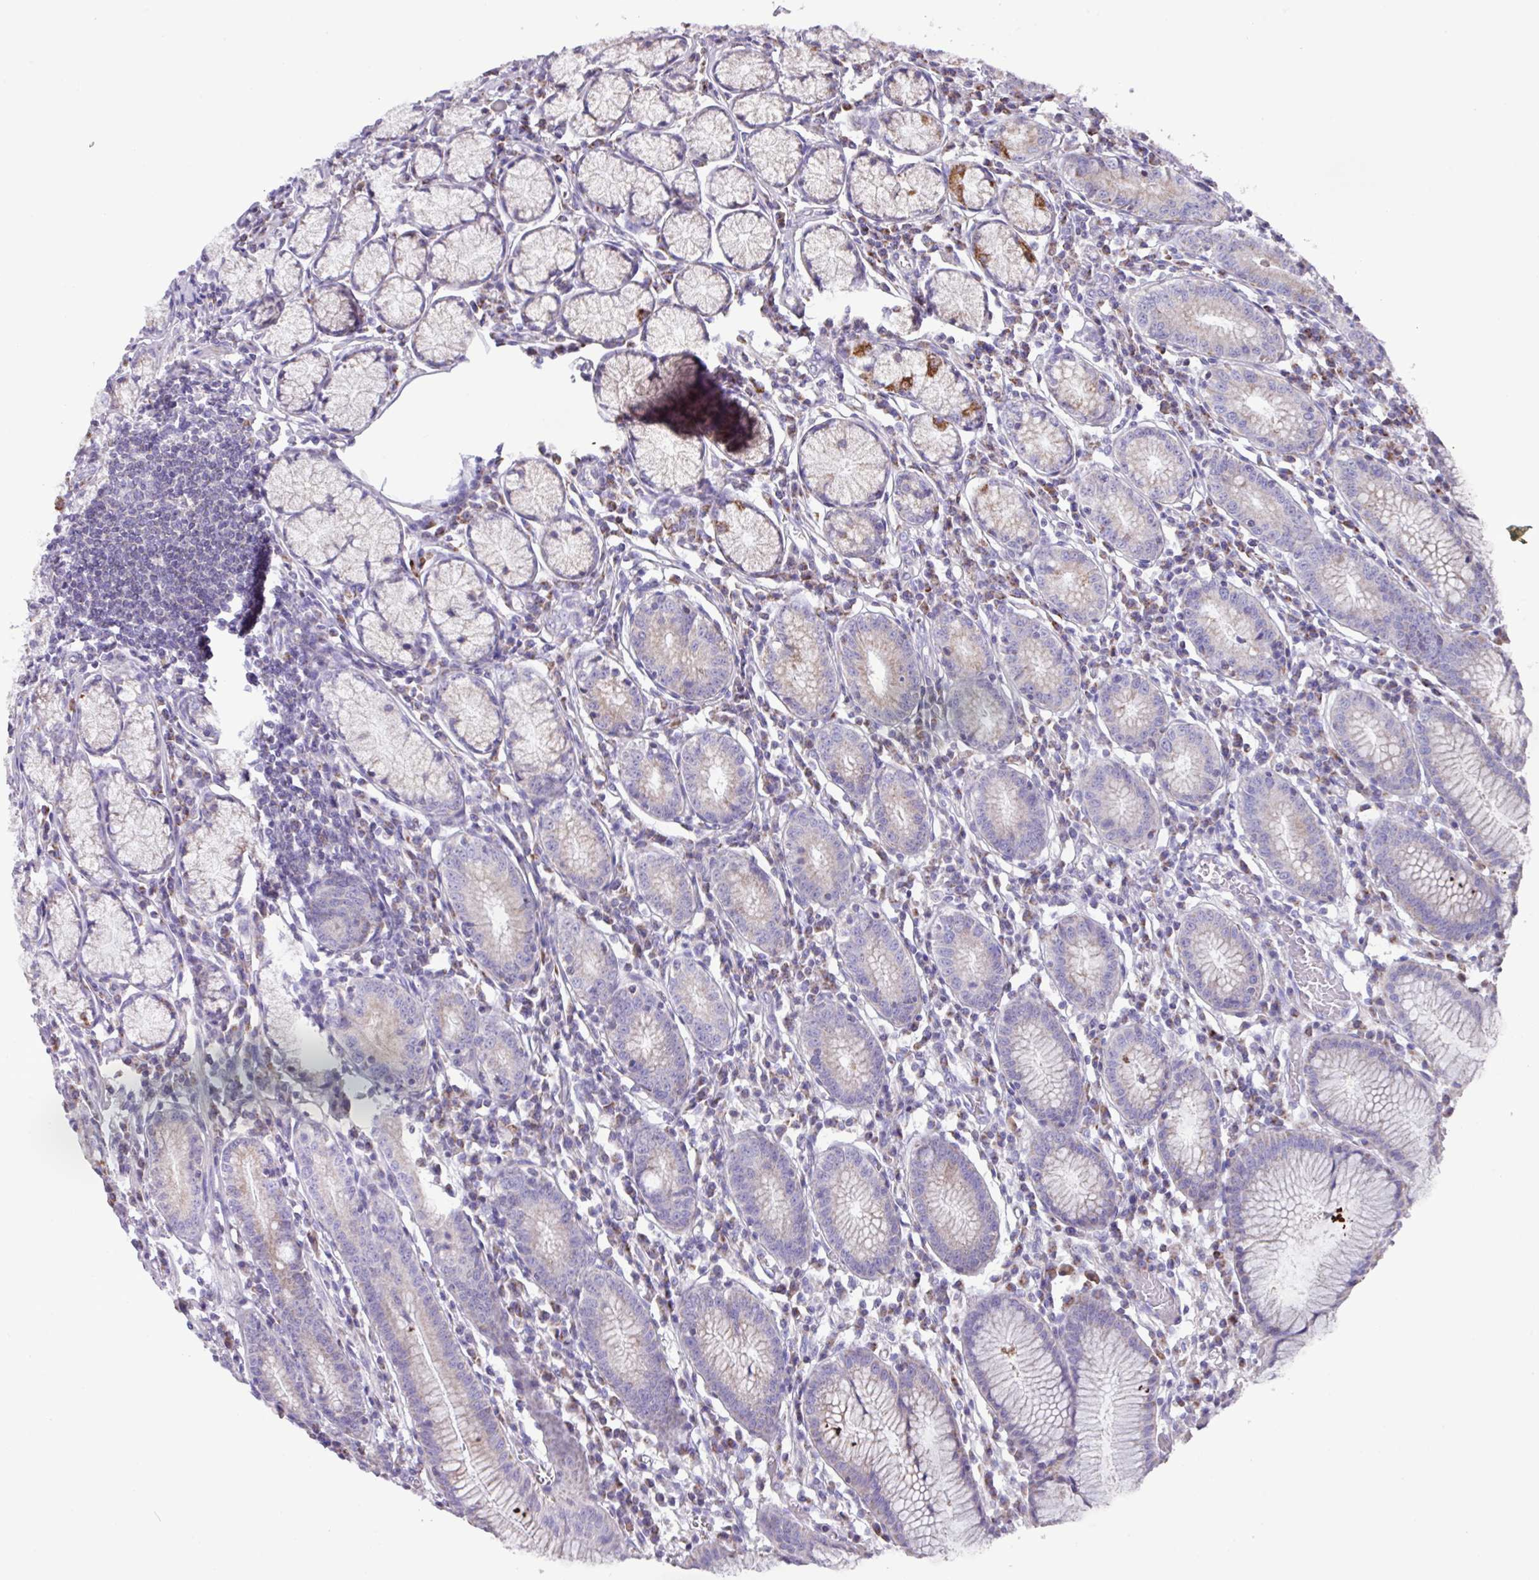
{"staining": {"intensity": "strong", "quantity": "25%-75%", "location": "cytoplasmic/membranous"}, "tissue": "stomach", "cell_type": "Glandular cells", "image_type": "normal", "snomed": [{"axis": "morphology", "description": "Normal tissue, NOS"}, {"axis": "topography", "description": "Stomach"}], "caption": "This is an image of immunohistochemistry (IHC) staining of unremarkable stomach, which shows strong expression in the cytoplasmic/membranous of glandular cells.", "gene": "MT", "patient": {"sex": "male", "age": 55}}